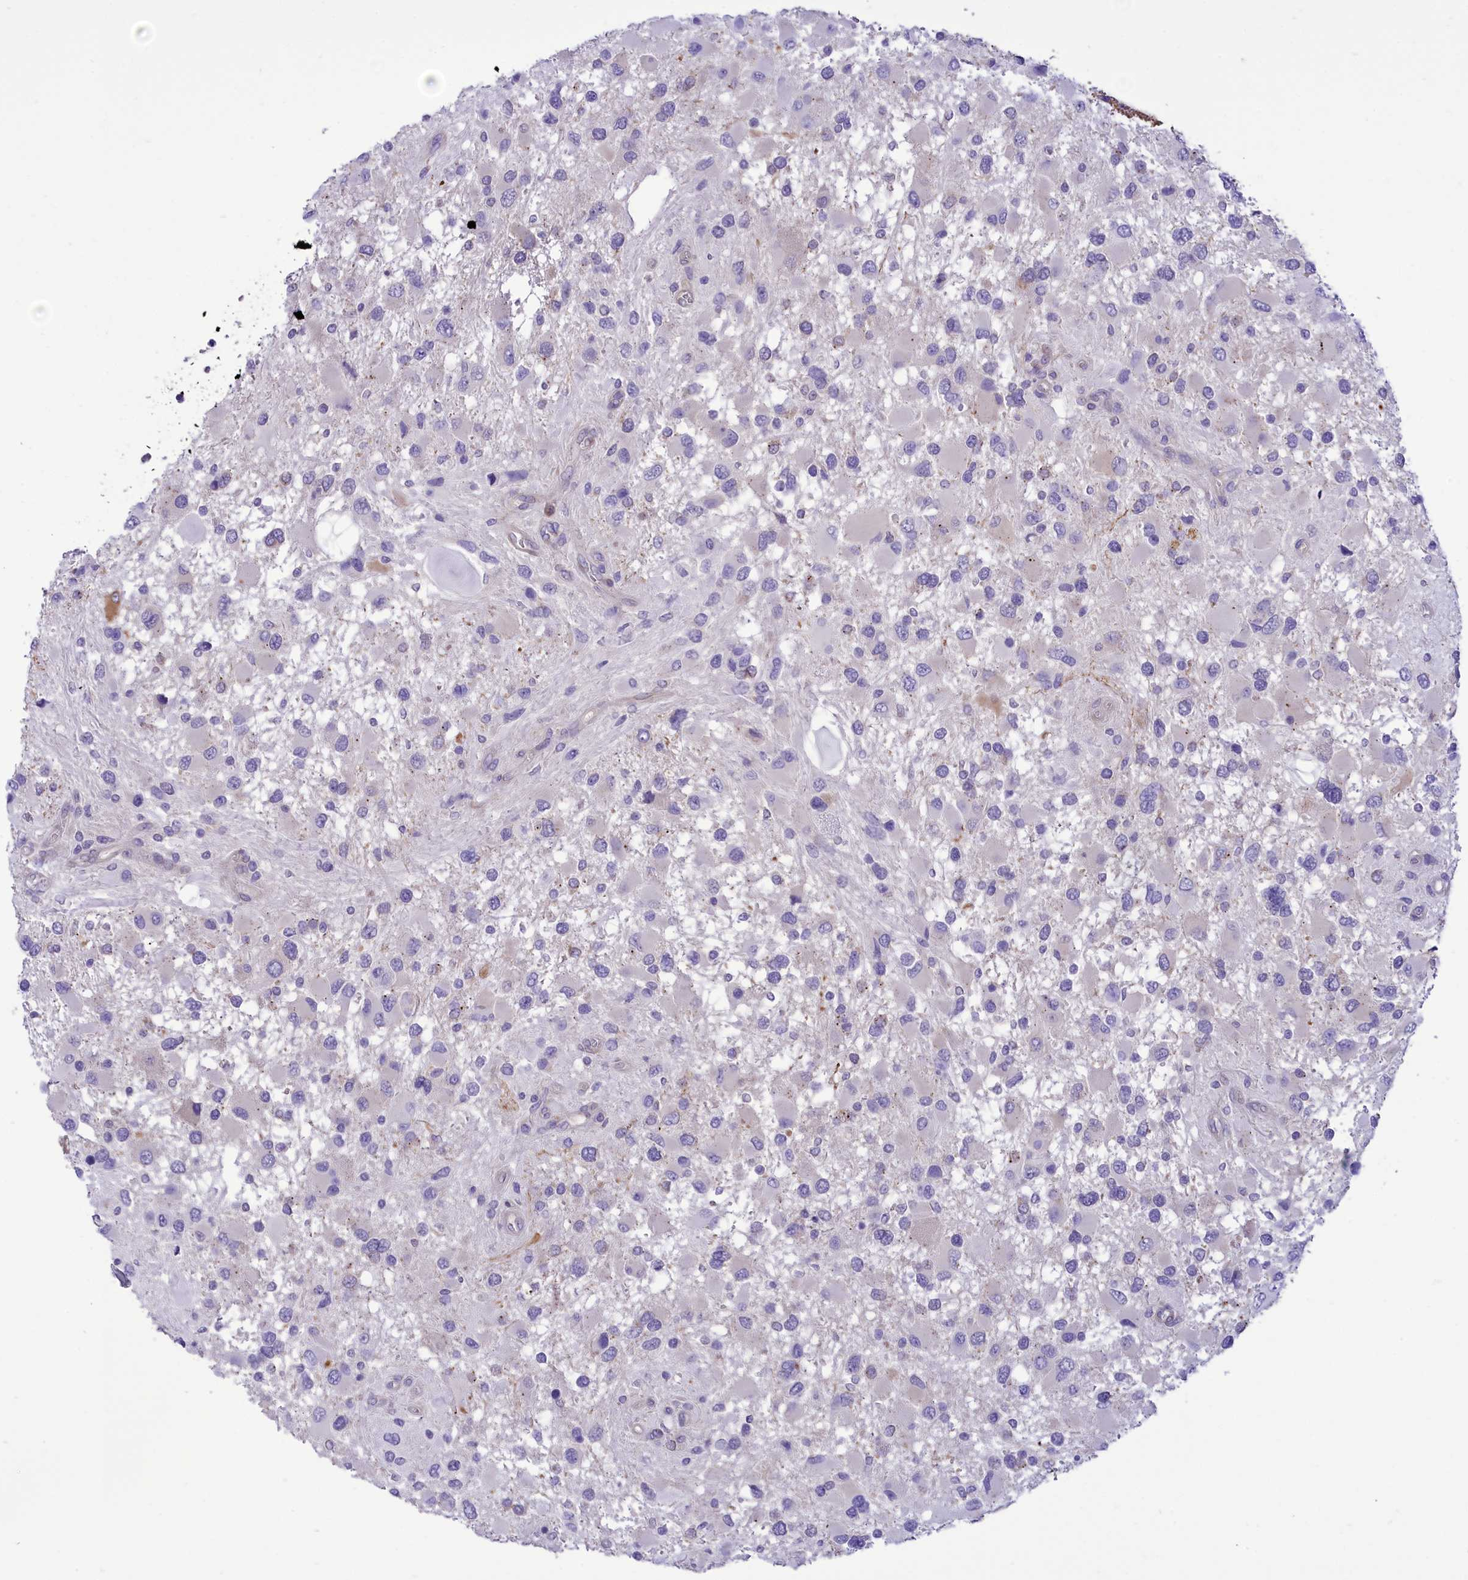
{"staining": {"intensity": "negative", "quantity": "none", "location": "none"}, "tissue": "glioma", "cell_type": "Tumor cells", "image_type": "cancer", "snomed": [{"axis": "morphology", "description": "Glioma, malignant, High grade"}, {"axis": "topography", "description": "Brain"}], "caption": "Histopathology image shows no protein staining in tumor cells of malignant glioma (high-grade) tissue.", "gene": "DCAF16", "patient": {"sex": "male", "age": 53}}